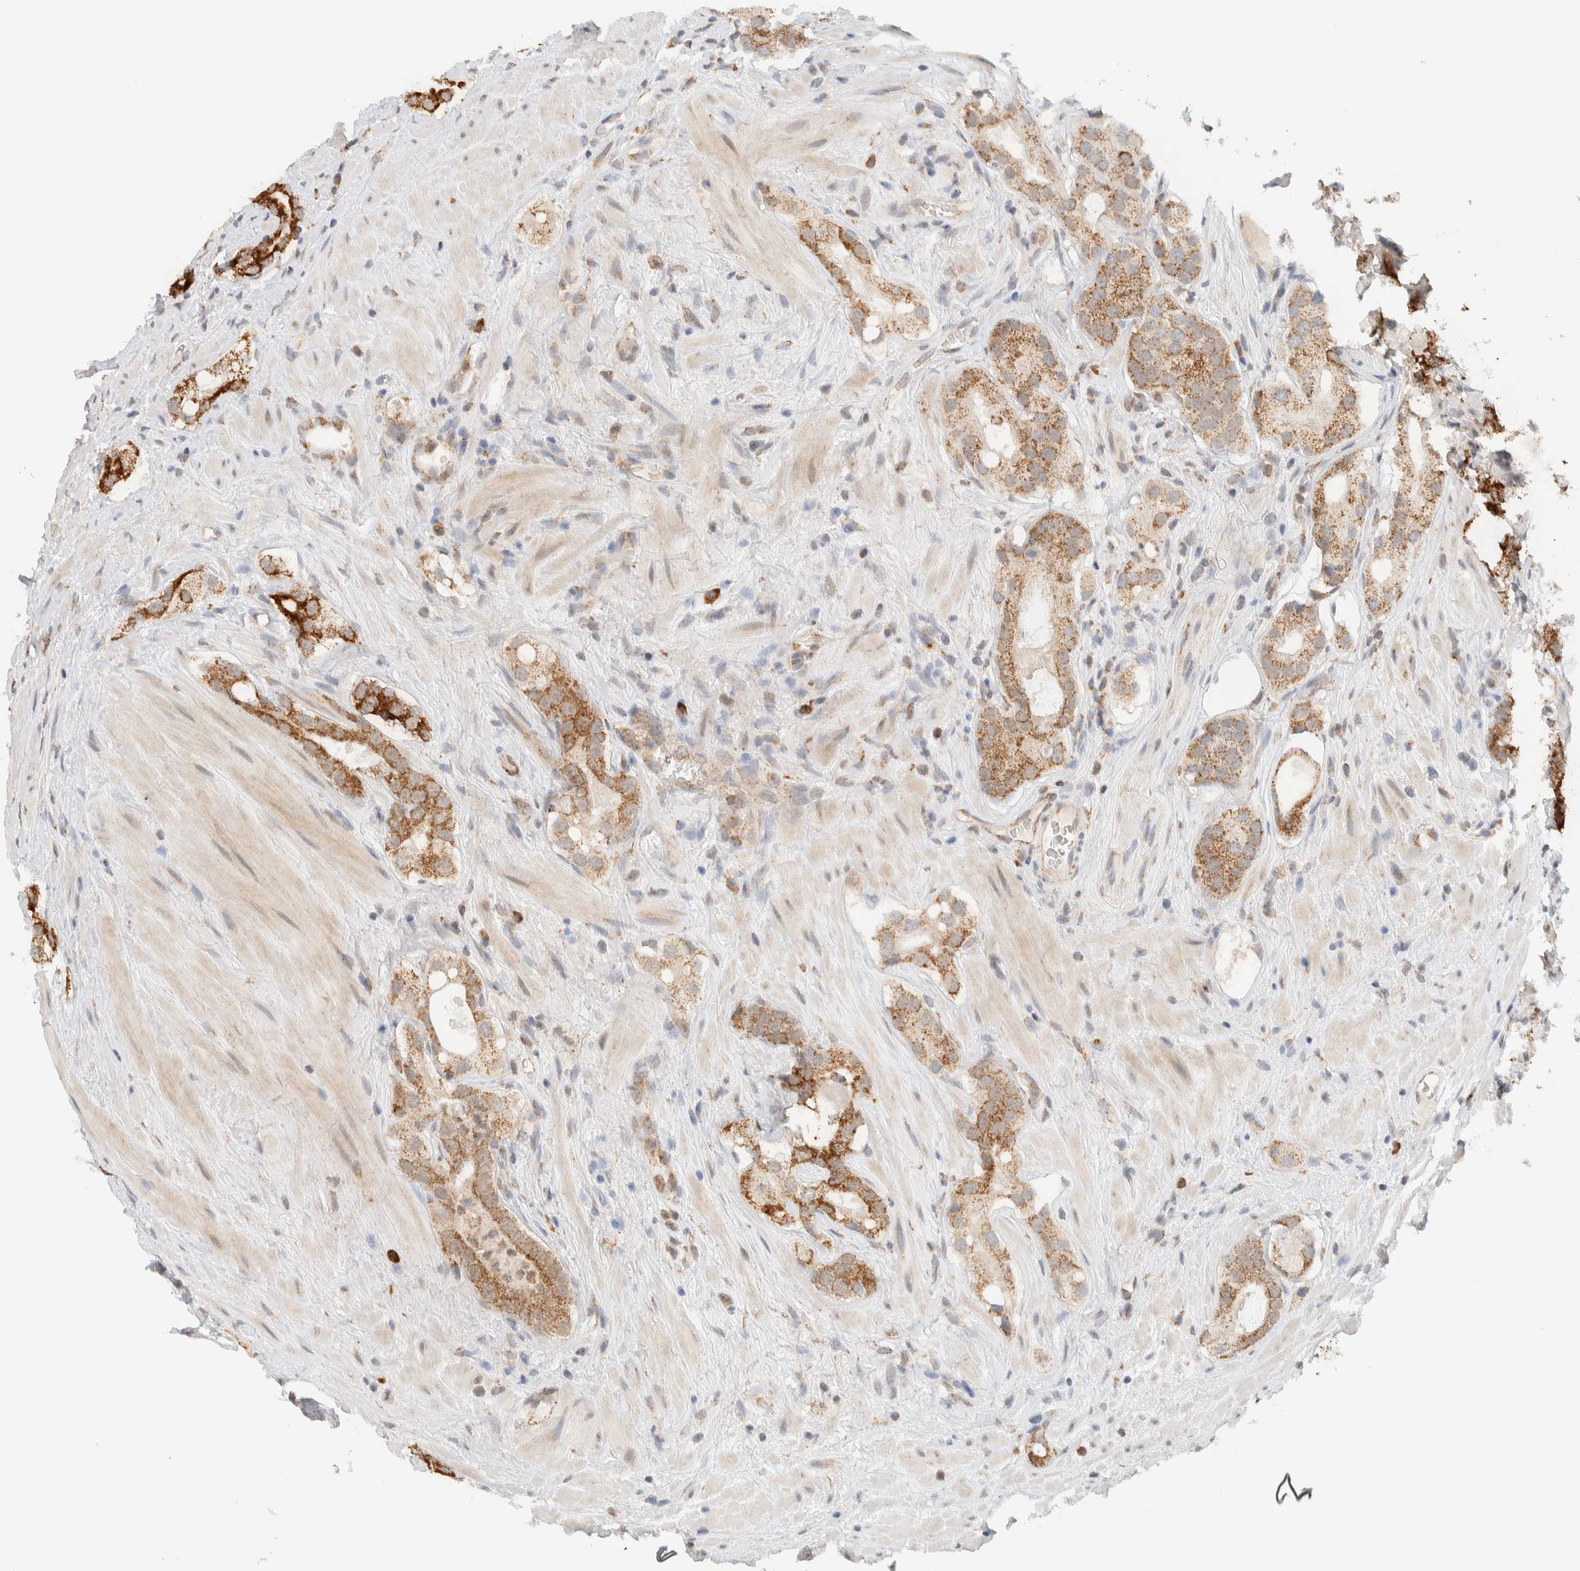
{"staining": {"intensity": "moderate", "quantity": ">75%", "location": "cytoplasmic/membranous"}, "tissue": "prostate cancer", "cell_type": "Tumor cells", "image_type": "cancer", "snomed": [{"axis": "morphology", "description": "Adenocarcinoma, High grade"}, {"axis": "topography", "description": "Prostate"}], "caption": "IHC of human prostate cancer reveals medium levels of moderate cytoplasmic/membranous expression in about >75% of tumor cells.", "gene": "MRPL41", "patient": {"sex": "male", "age": 63}}